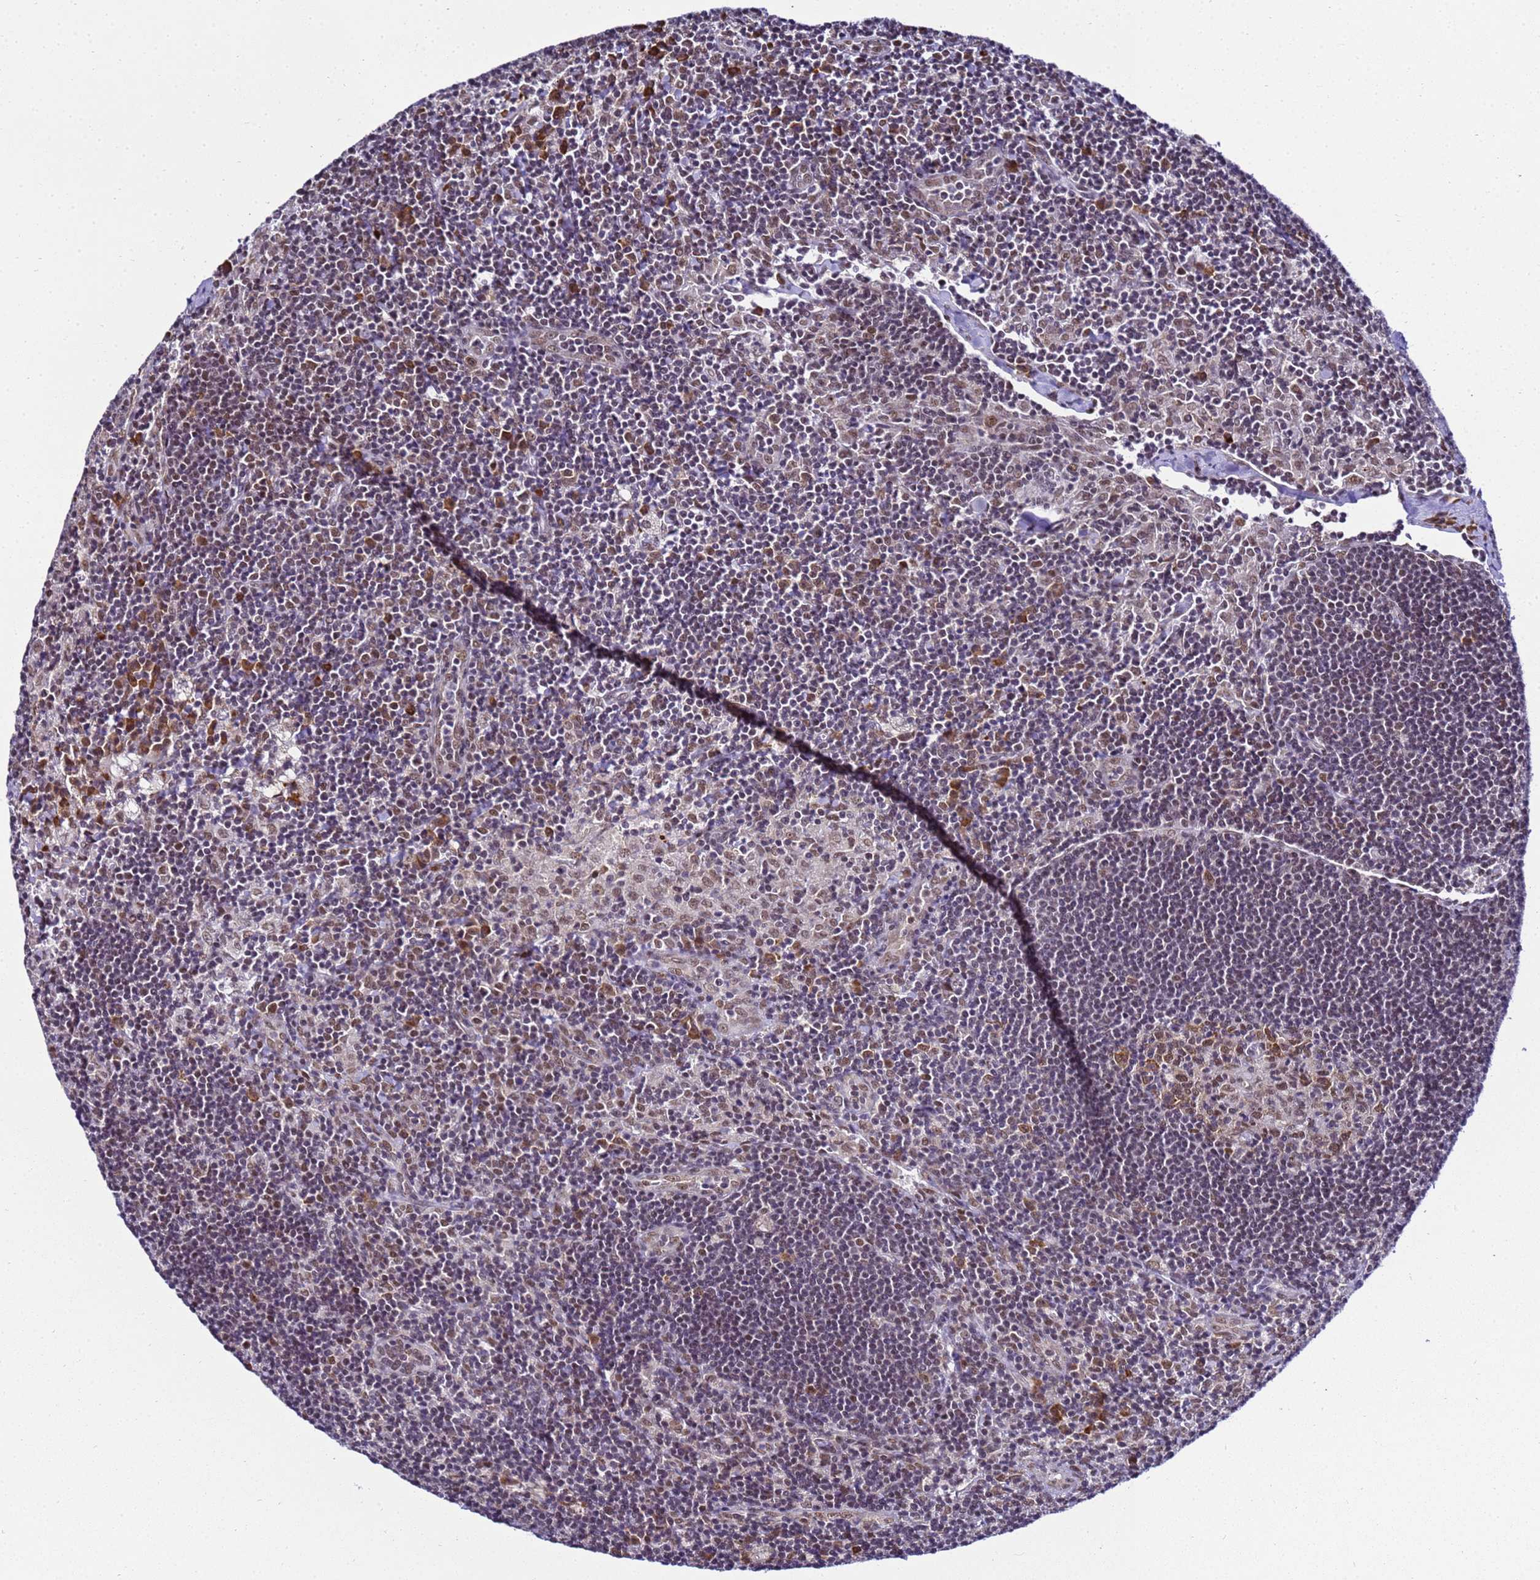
{"staining": {"intensity": "moderate", "quantity": "<25%", "location": "cytoplasmic/membranous,nuclear"}, "tissue": "lymph node", "cell_type": "Germinal center cells", "image_type": "normal", "snomed": [{"axis": "morphology", "description": "Normal tissue, NOS"}, {"axis": "topography", "description": "Lymph node"}], "caption": "High-power microscopy captured an immunohistochemistry micrograph of normal lymph node, revealing moderate cytoplasmic/membranous,nuclear positivity in about <25% of germinal center cells.", "gene": "SMN1", "patient": {"sex": "male", "age": 24}}